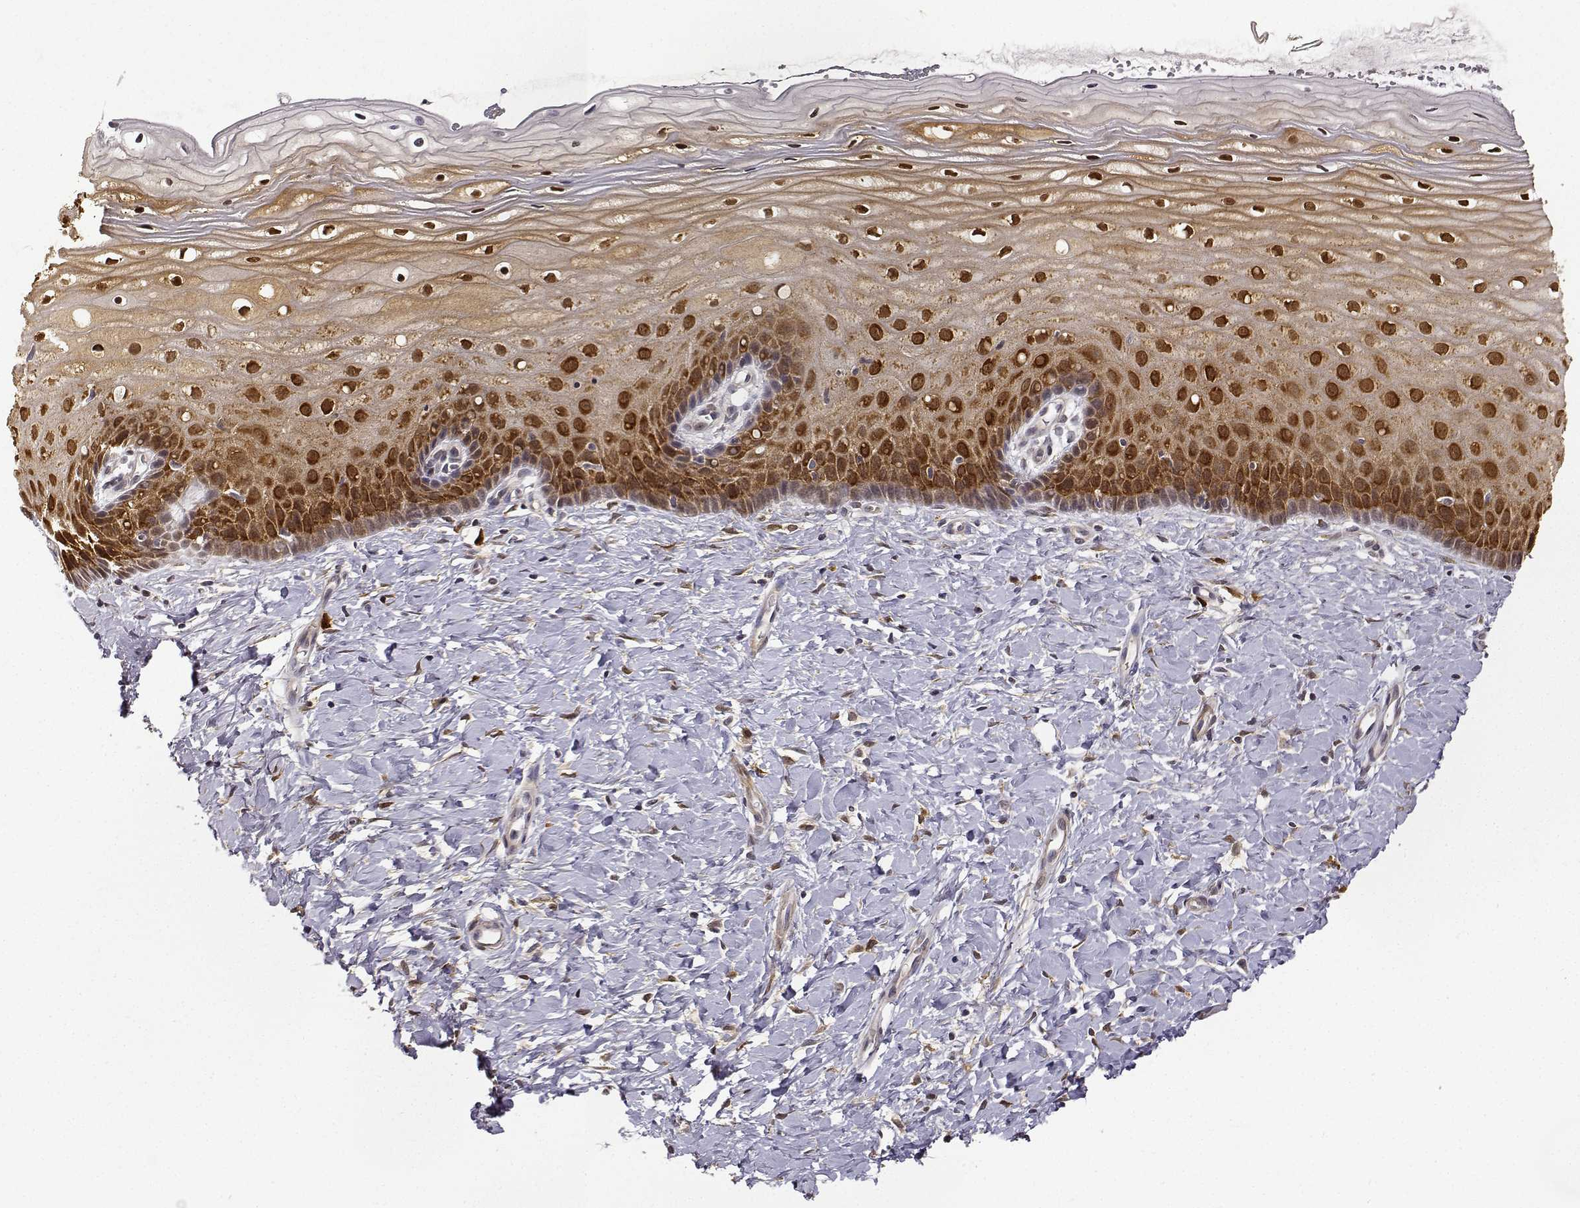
{"staining": {"intensity": "strong", "quantity": ">75%", "location": "cytoplasmic/membranous,nuclear"}, "tissue": "cervix", "cell_type": "Glandular cells", "image_type": "normal", "snomed": [{"axis": "morphology", "description": "Normal tissue, NOS"}, {"axis": "topography", "description": "Cervix"}], "caption": "Strong cytoplasmic/membranous,nuclear protein staining is appreciated in about >75% of glandular cells in cervix. (IHC, brightfield microscopy, high magnification).", "gene": "PHGDH", "patient": {"sex": "female", "age": 37}}